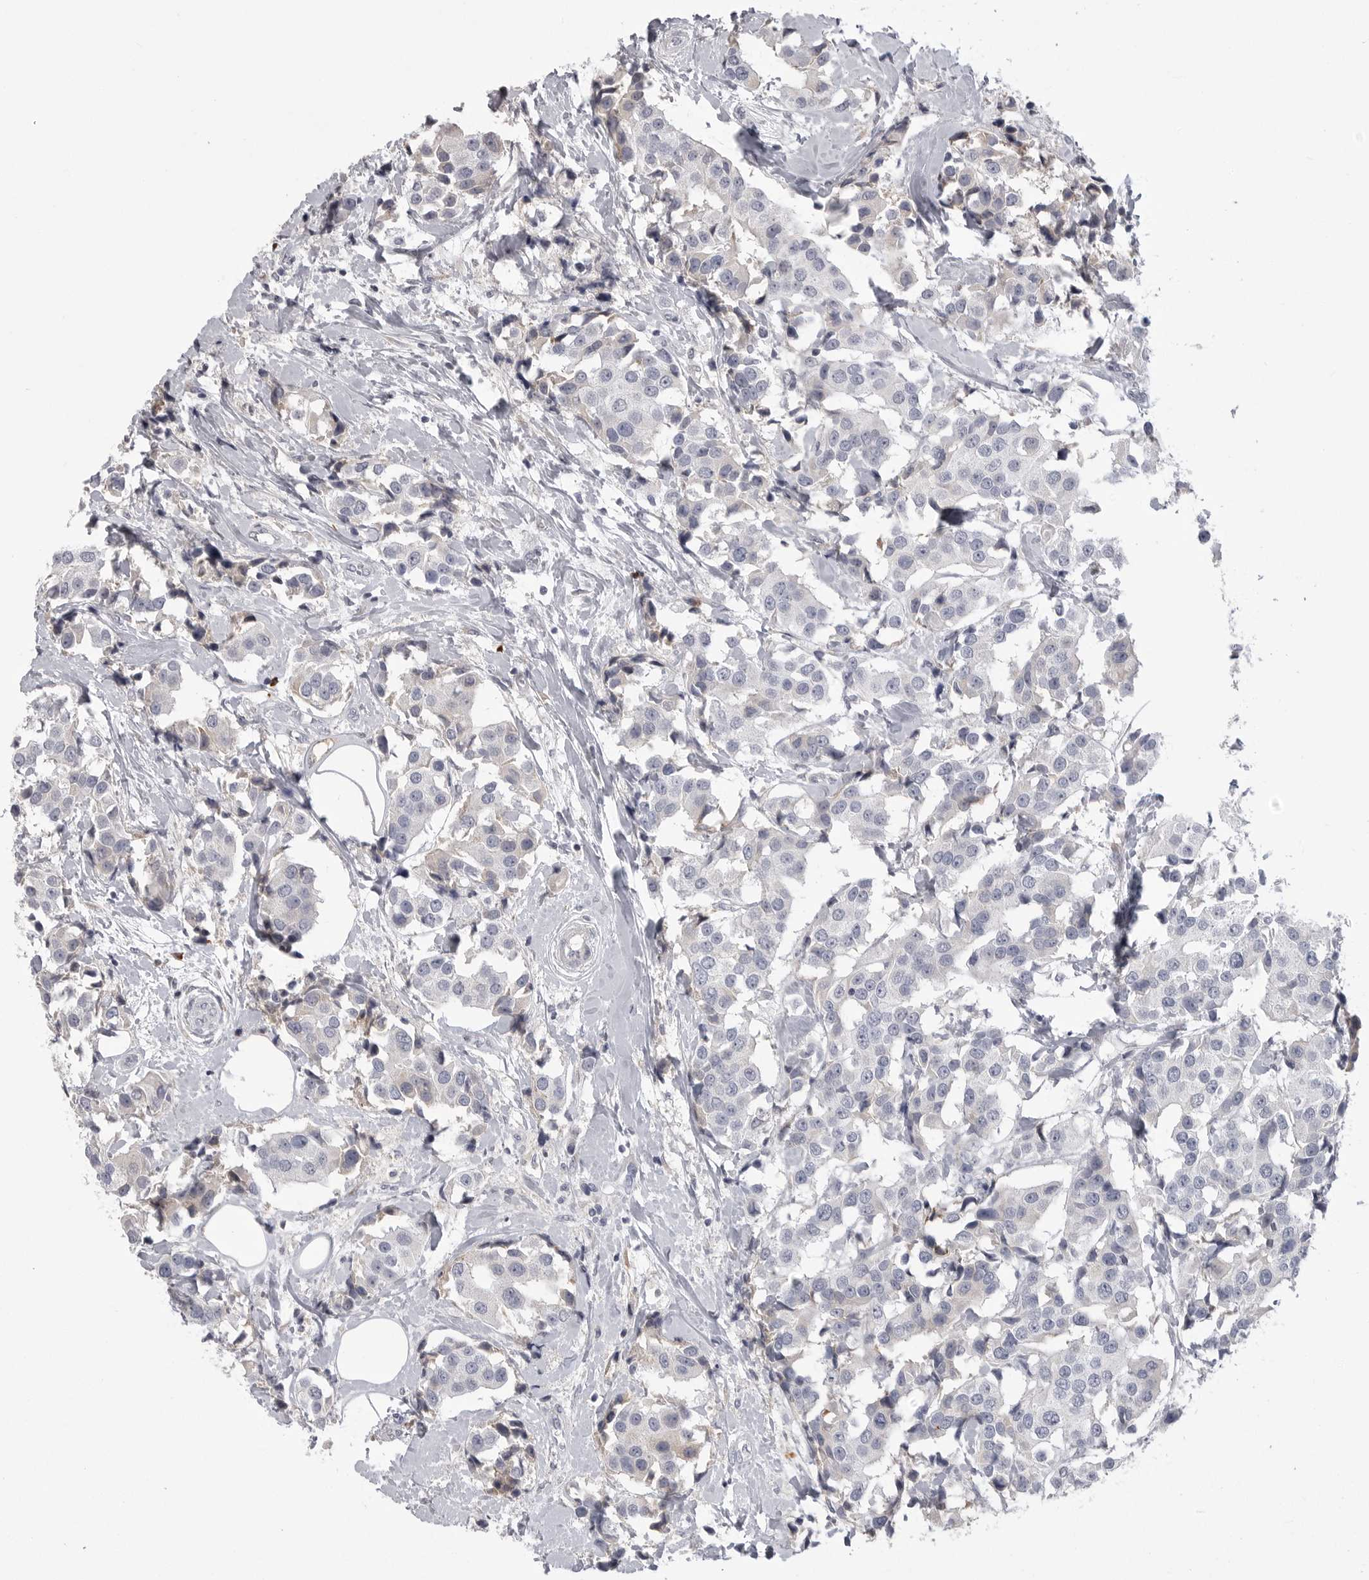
{"staining": {"intensity": "negative", "quantity": "none", "location": "none"}, "tissue": "breast cancer", "cell_type": "Tumor cells", "image_type": "cancer", "snomed": [{"axis": "morphology", "description": "Normal tissue, NOS"}, {"axis": "morphology", "description": "Duct carcinoma"}, {"axis": "topography", "description": "Breast"}], "caption": "Immunohistochemistry (IHC) of intraductal carcinoma (breast) reveals no positivity in tumor cells.", "gene": "FKBP2", "patient": {"sex": "female", "age": 39}}